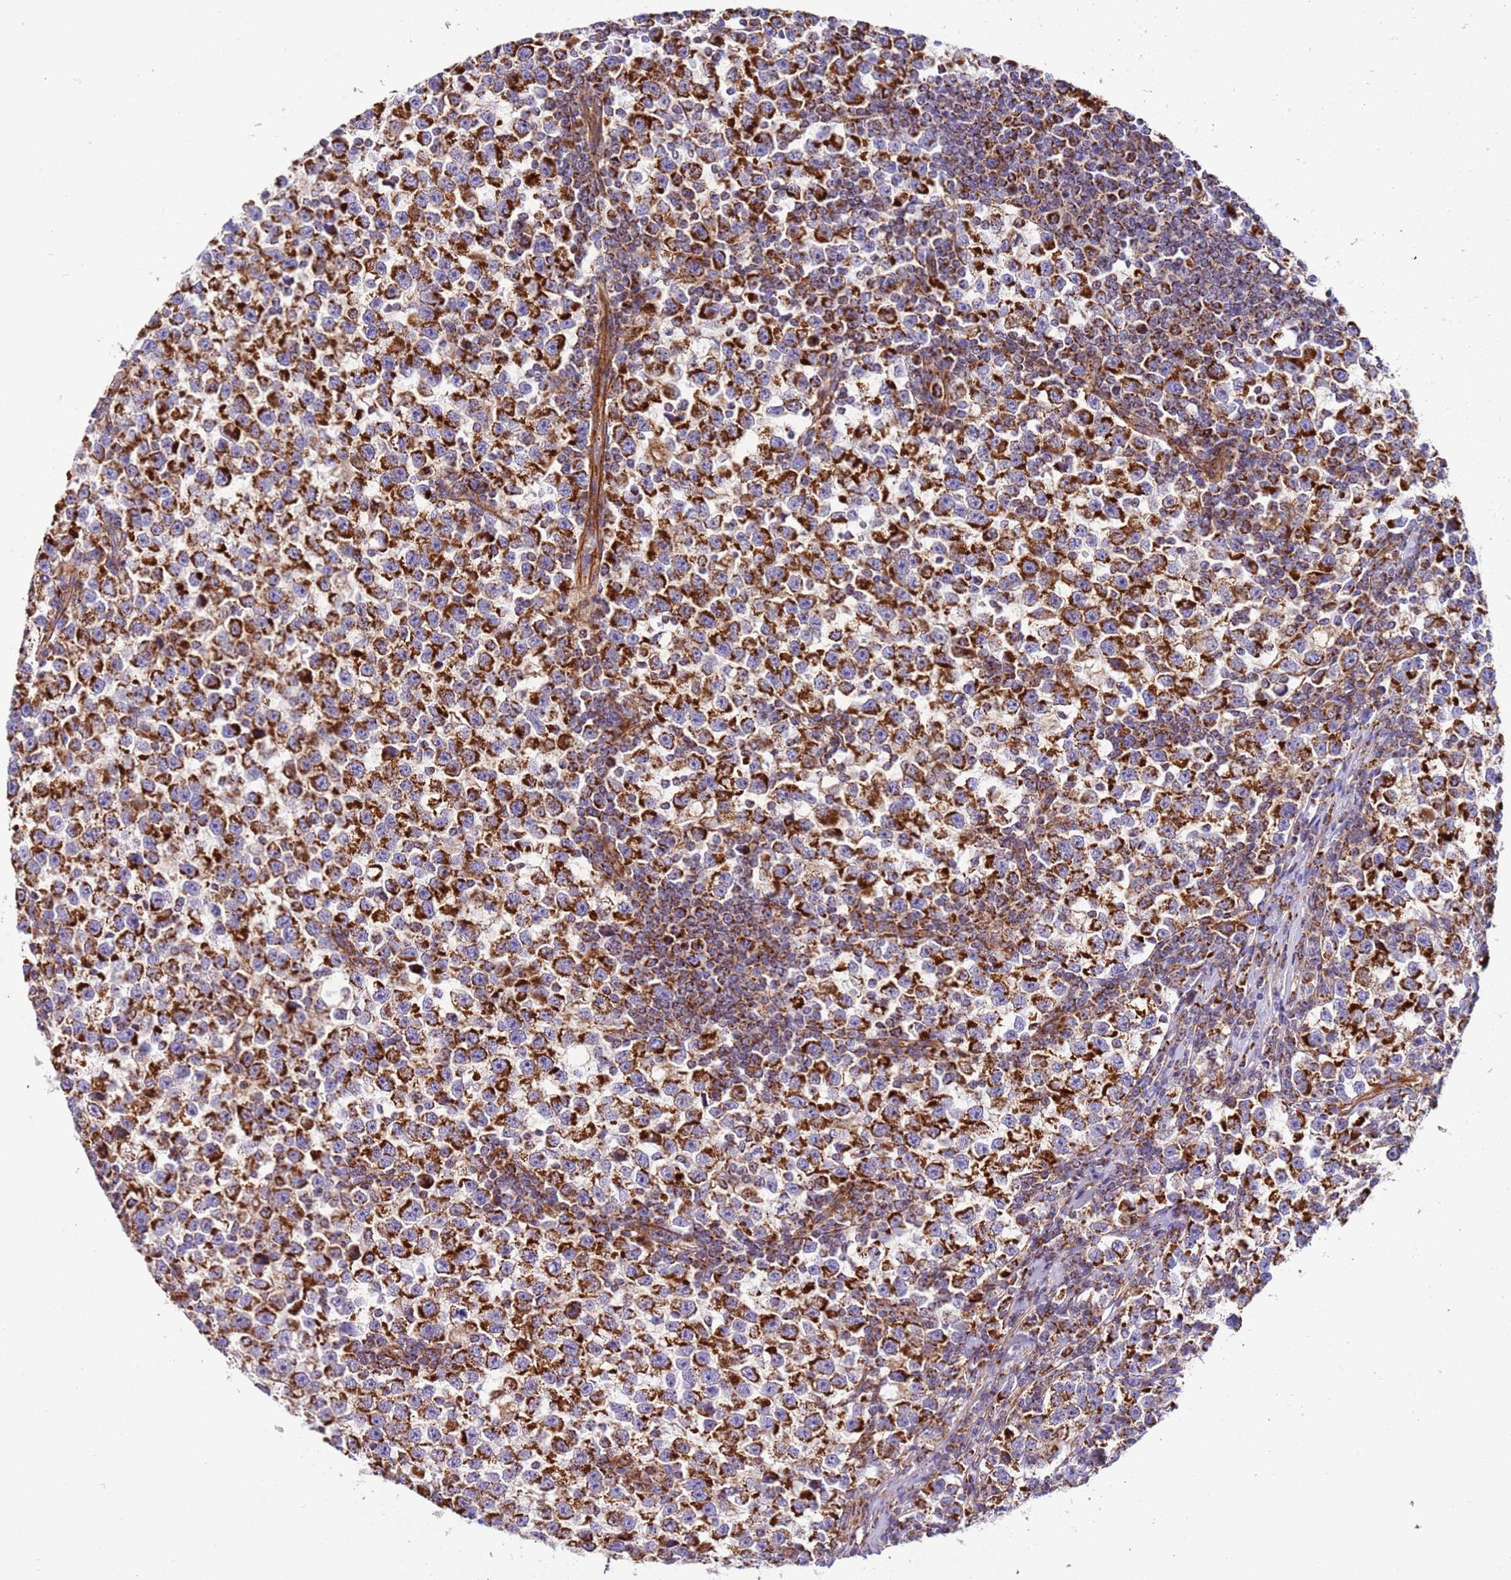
{"staining": {"intensity": "strong", "quantity": ">75%", "location": "cytoplasmic/membranous"}, "tissue": "testis cancer", "cell_type": "Tumor cells", "image_type": "cancer", "snomed": [{"axis": "morphology", "description": "Normal tissue, NOS"}, {"axis": "morphology", "description": "Seminoma, NOS"}, {"axis": "topography", "description": "Testis"}], "caption": "The micrograph exhibits staining of seminoma (testis), revealing strong cytoplasmic/membranous protein expression (brown color) within tumor cells. (DAB (3,3'-diaminobenzidine) = brown stain, brightfield microscopy at high magnification).", "gene": "MRPL20", "patient": {"sex": "male", "age": 43}}